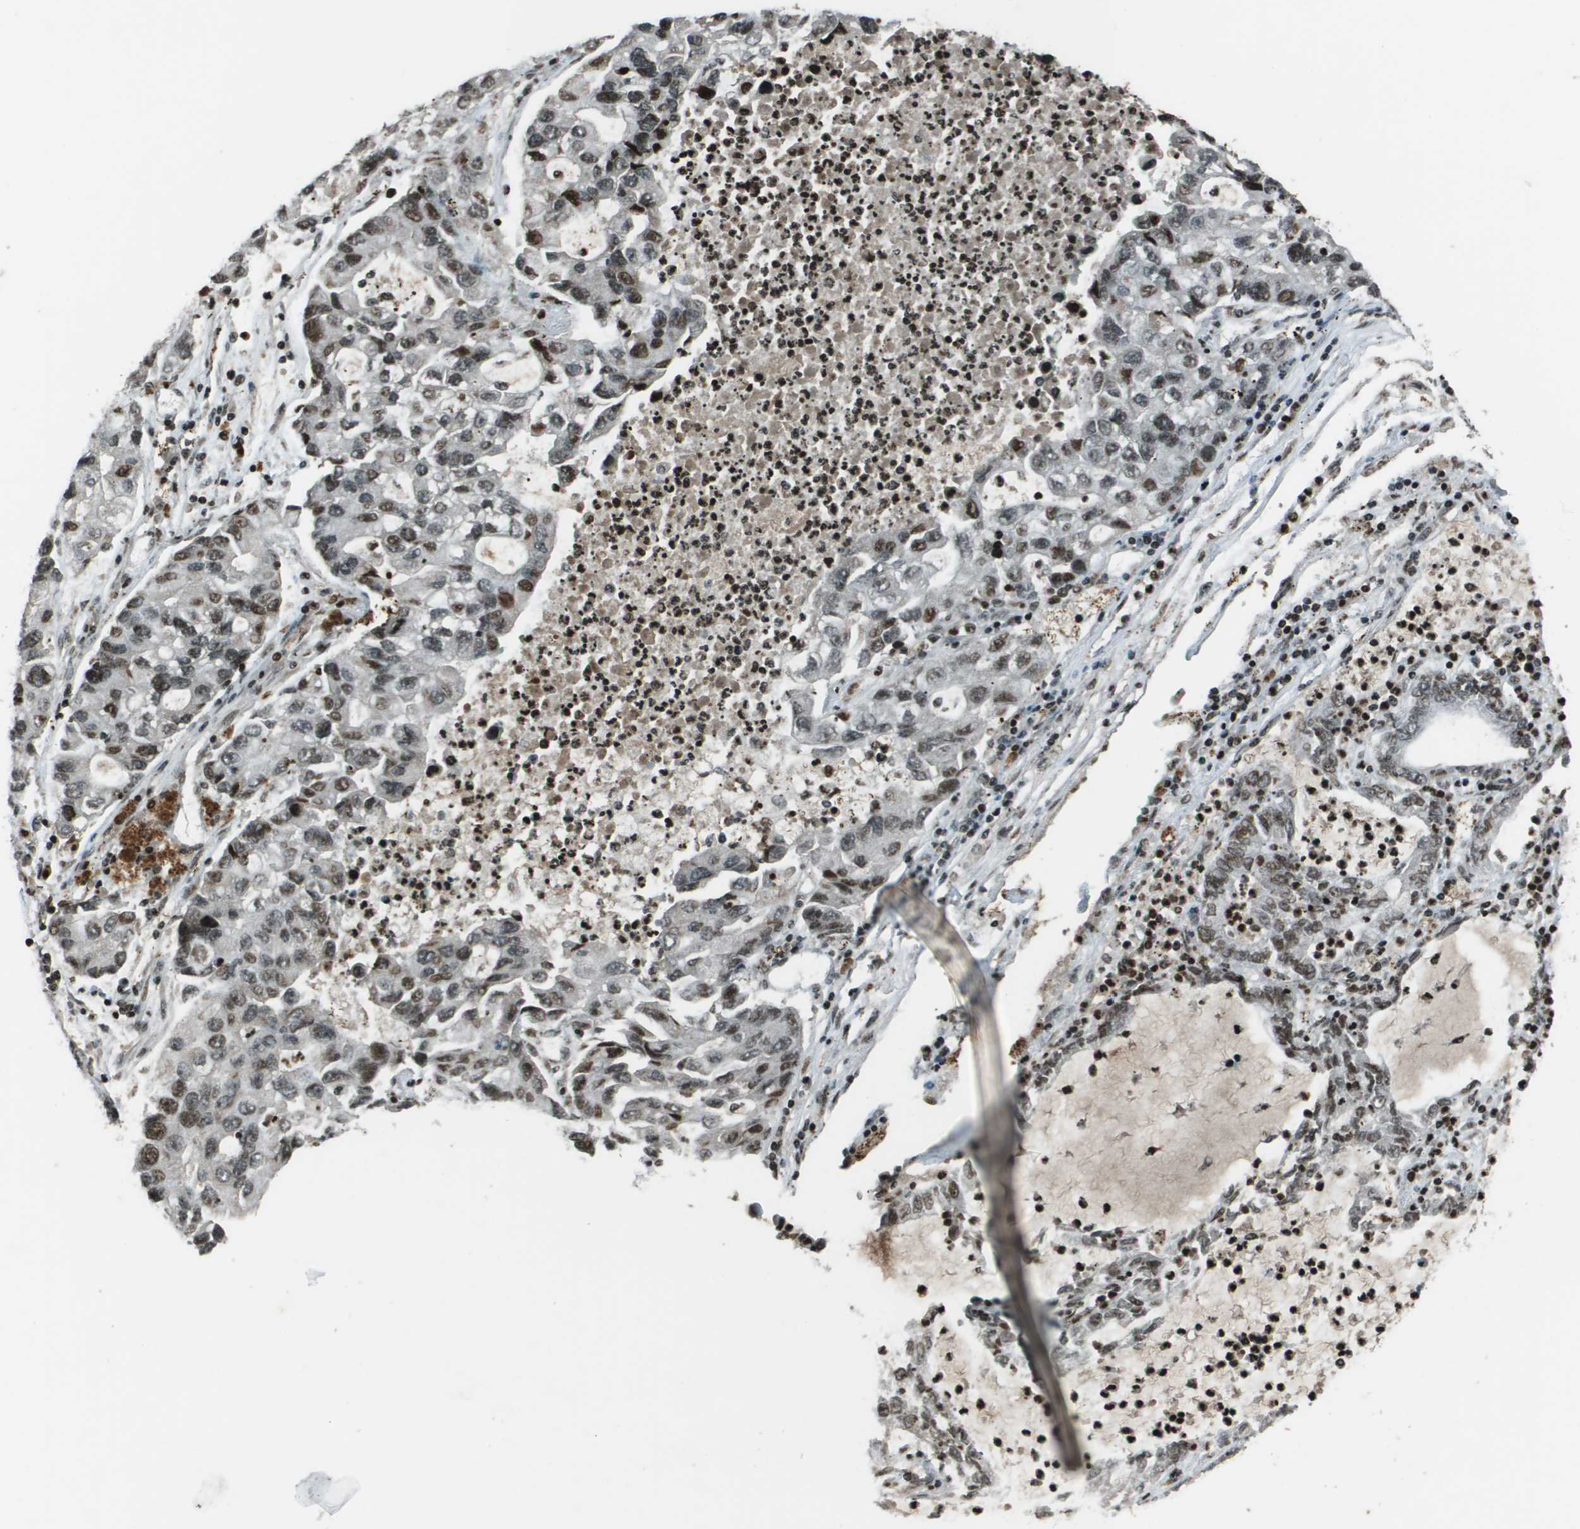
{"staining": {"intensity": "moderate", "quantity": "<25%", "location": "nuclear"}, "tissue": "lung cancer", "cell_type": "Tumor cells", "image_type": "cancer", "snomed": [{"axis": "morphology", "description": "Adenocarcinoma, NOS"}, {"axis": "topography", "description": "Lung"}], "caption": "A photomicrograph of human lung cancer (adenocarcinoma) stained for a protein reveals moderate nuclear brown staining in tumor cells.", "gene": "CXCL12", "patient": {"sex": "female", "age": 51}}